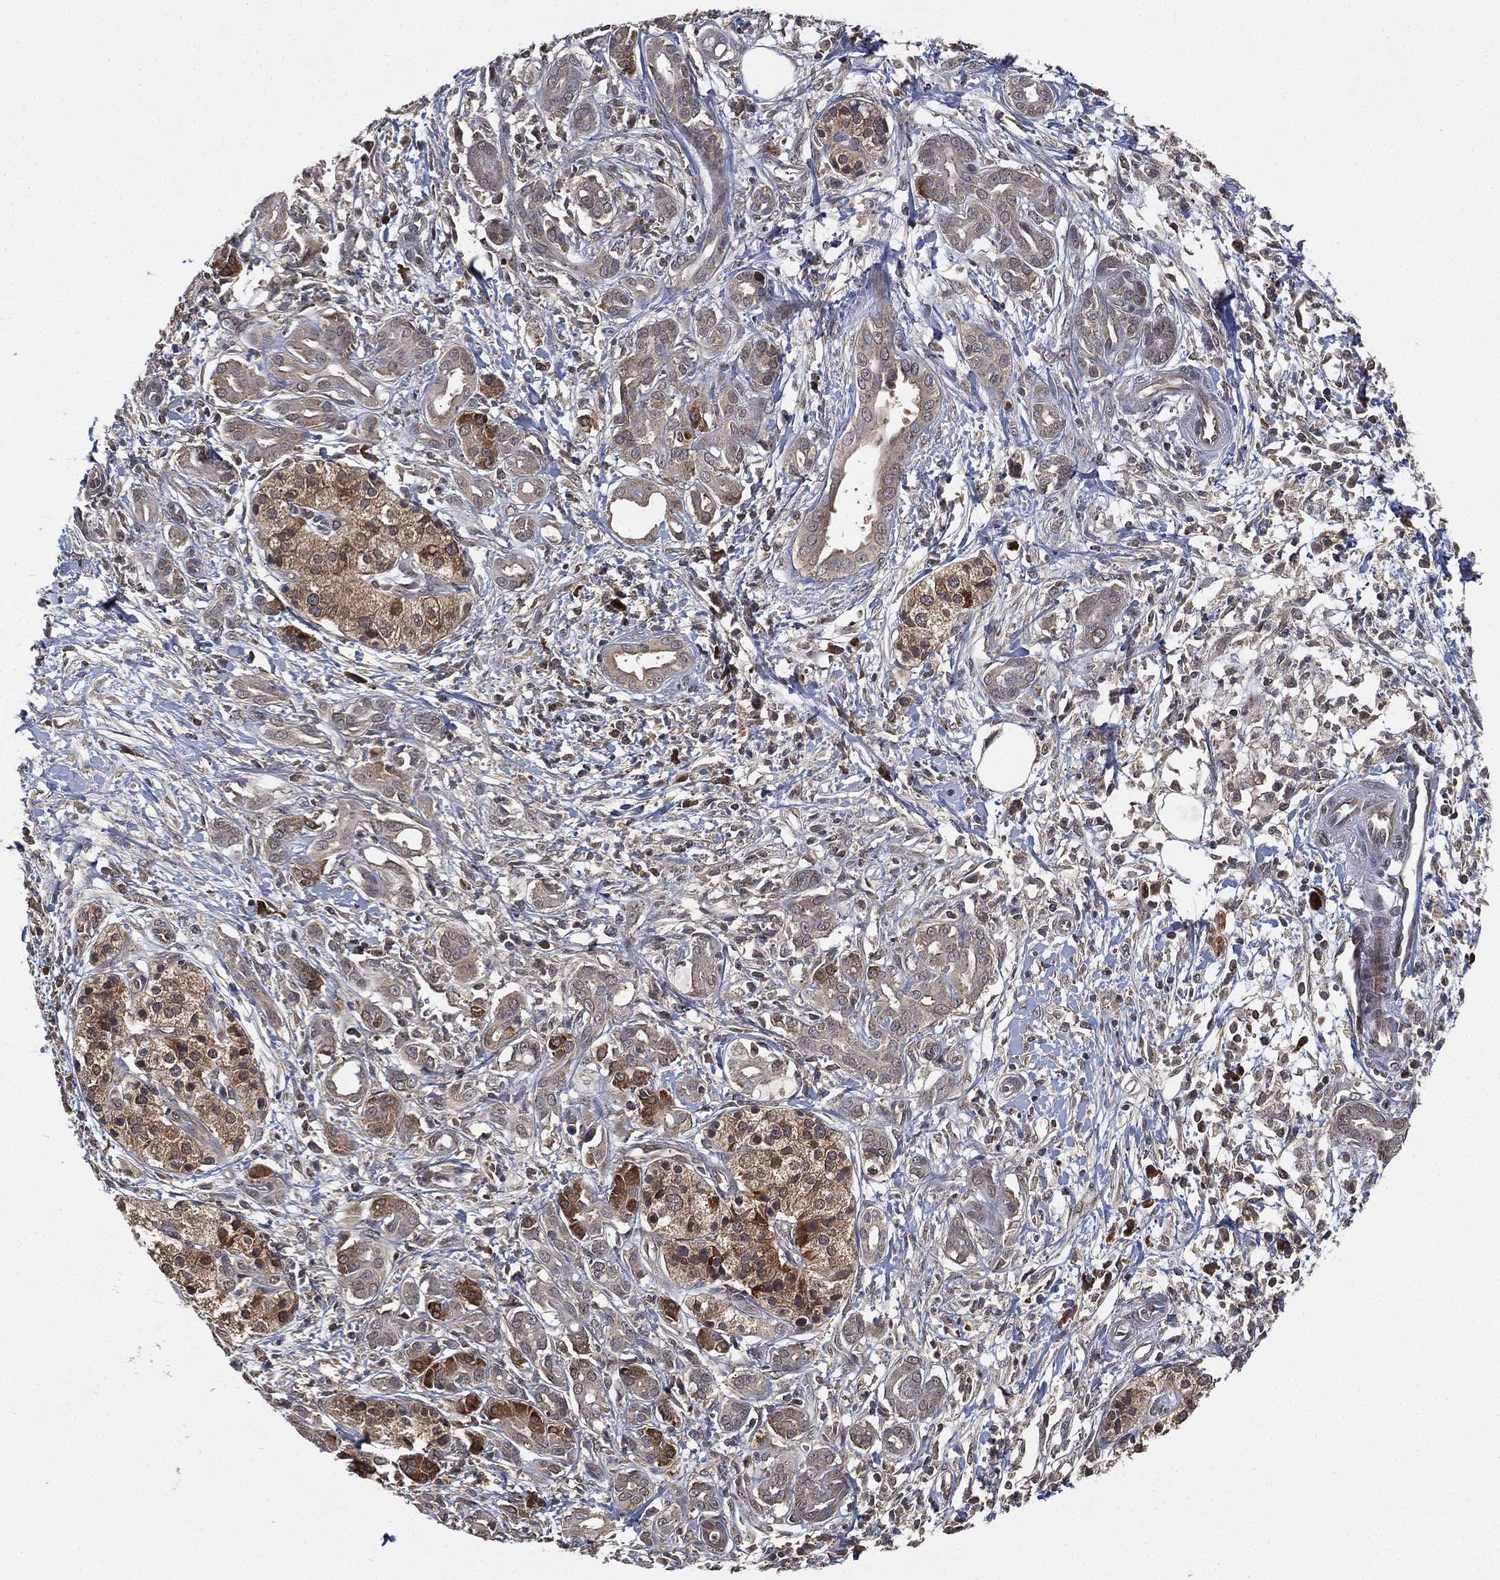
{"staining": {"intensity": "strong", "quantity": "<25%", "location": "cytoplasmic/membranous"}, "tissue": "pancreatic cancer", "cell_type": "Tumor cells", "image_type": "cancer", "snomed": [{"axis": "morphology", "description": "Adenocarcinoma, NOS"}, {"axis": "topography", "description": "Pancreas"}], "caption": "Strong cytoplasmic/membranous positivity is seen in approximately <25% of tumor cells in pancreatic cancer (adenocarcinoma). (Brightfield microscopy of DAB IHC at high magnification).", "gene": "UBA5", "patient": {"sex": "male", "age": 72}}